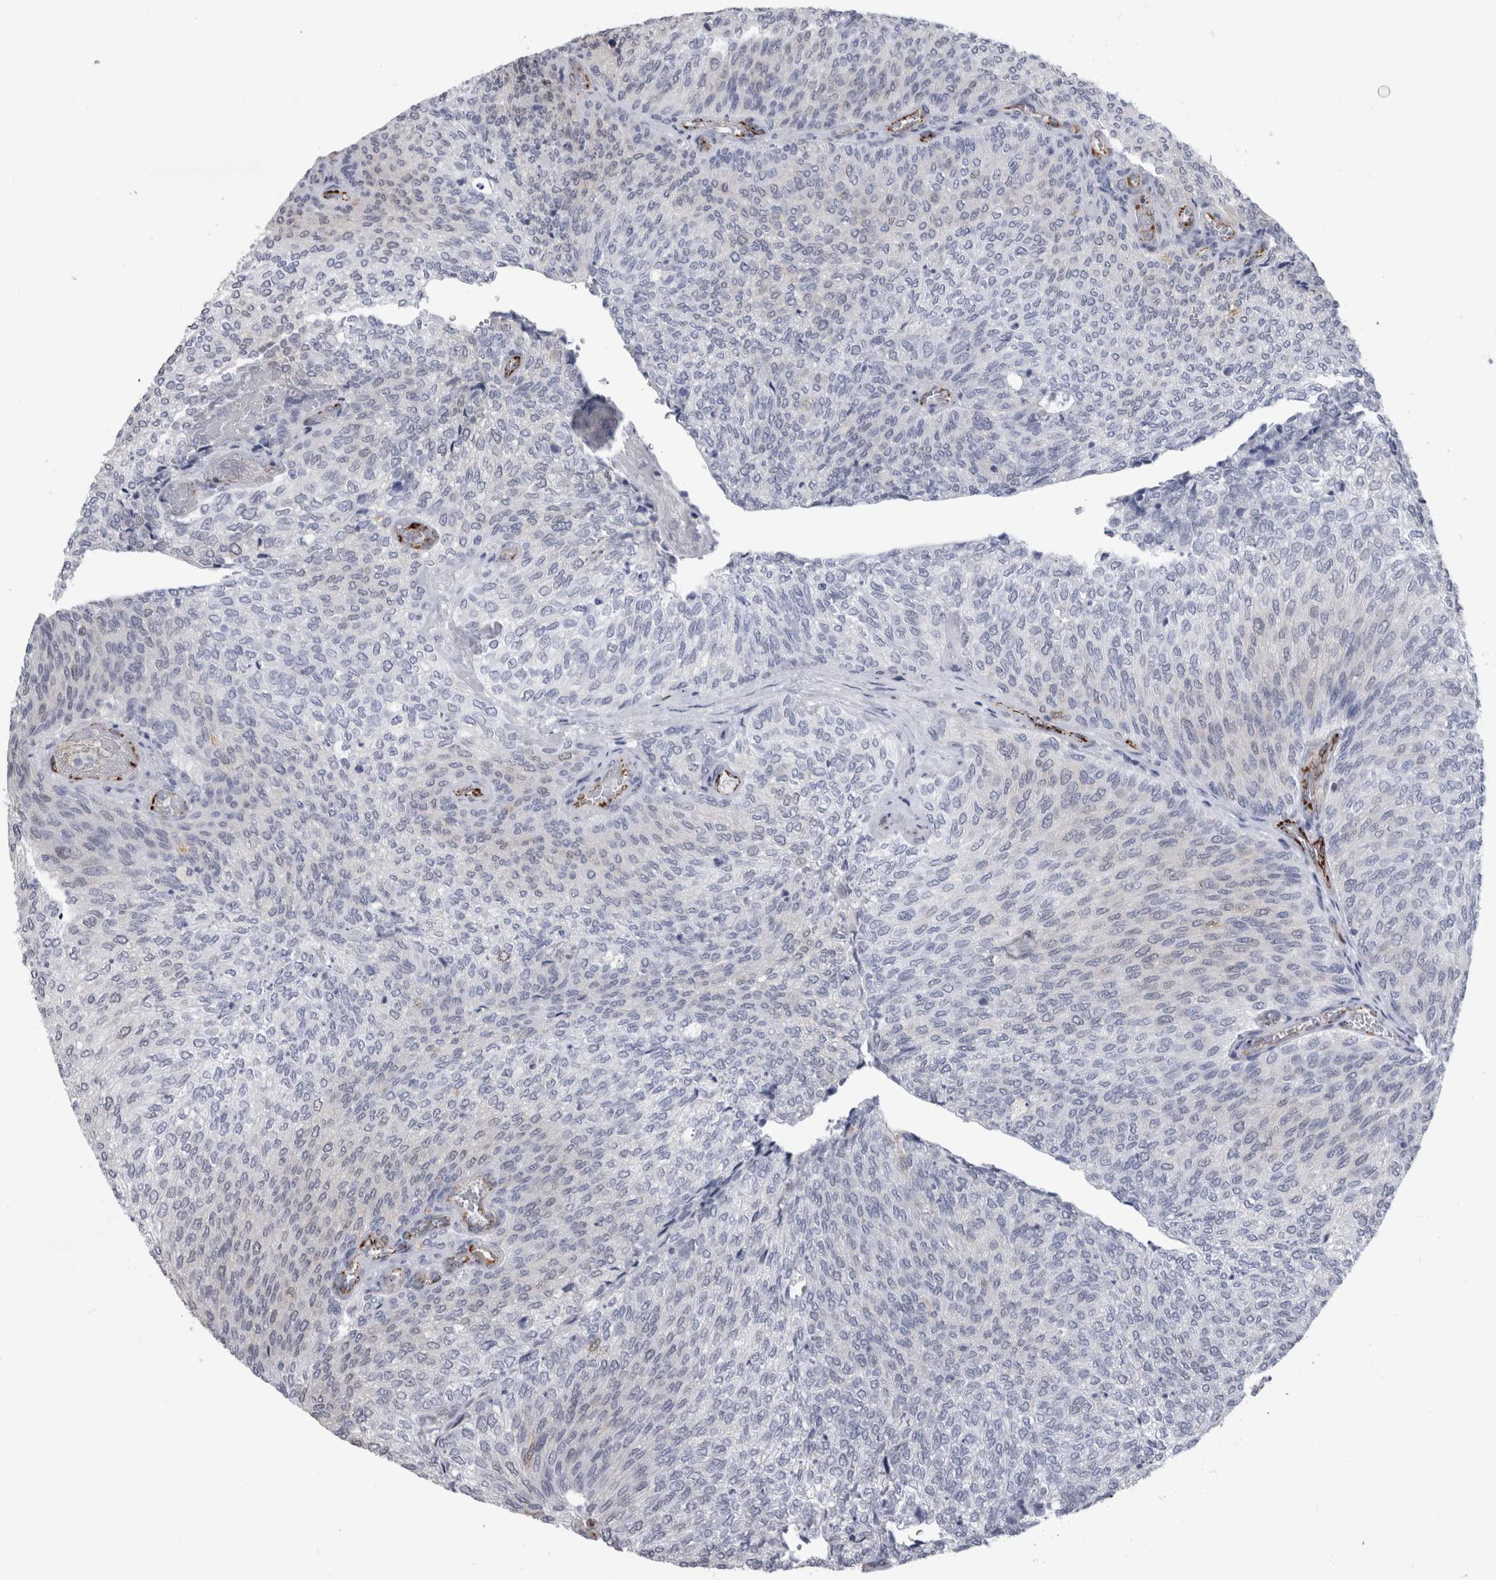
{"staining": {"intensity": "negative", "quantity": "none", "location": "none"}, "tissue": "urothelial cancer", "cell_type": "Tumor cells", "image_type": "cancer", "snomed": [{"axis": "morphology", "description": "Urothelial carcinoma, Low grade"}, {"axis": "topography", "description": "Urinary bladder"}], "caption": "Immunohistochemistry (IHC) photomicrograph of neoplastic tissue: urothelial cancer stained with DAB (3,3'-diaminobenzidine) reveals no significant protein expression in tumor cells. The staining is performed using DAB (3,3'-diaminobenzidine) brown chromogen with nuclei counter-stained in using hematoxylin.", "gene": "ACOT7", "patient": {"sex": "female", "age": 79}}